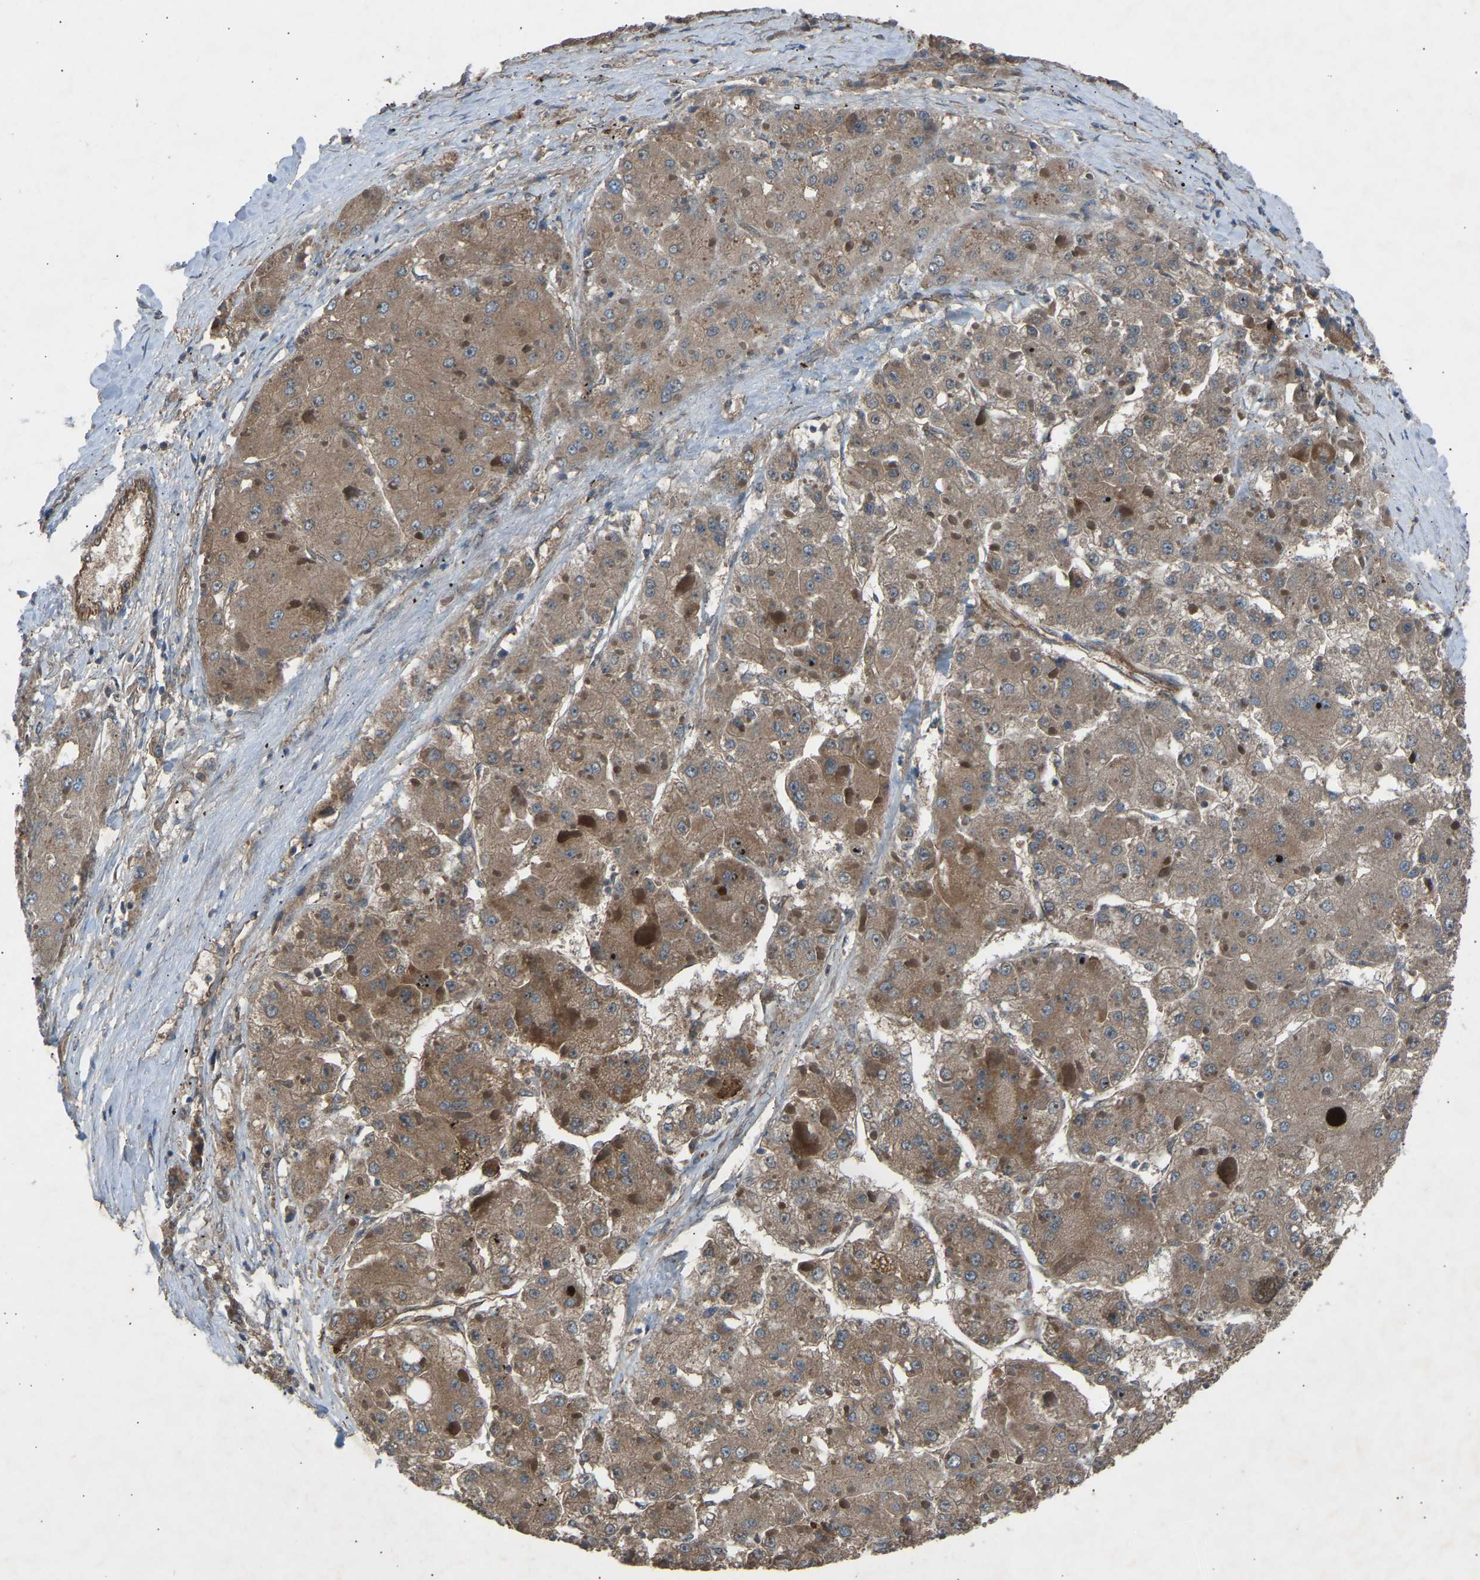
{"staining": {"intensity": "moderate", "quantity": ">75%", "location": "cytoplasmic/membranous"}, "tissue": "liver cancer", "cell_type": "Tumor cells", "image_type": "cancer", "snomed": [{"axis": "morphology", "description": "Carcinoma, Hepatocellular, NOS"}, {"axis": "topography", "description": "Liver"}], "caption": "Liver cancer stained with a protein marker exhibits moderate staining in tumor cells.", "gene": "GAS2L1", "patient": {"sex": "female", "age": 73}}